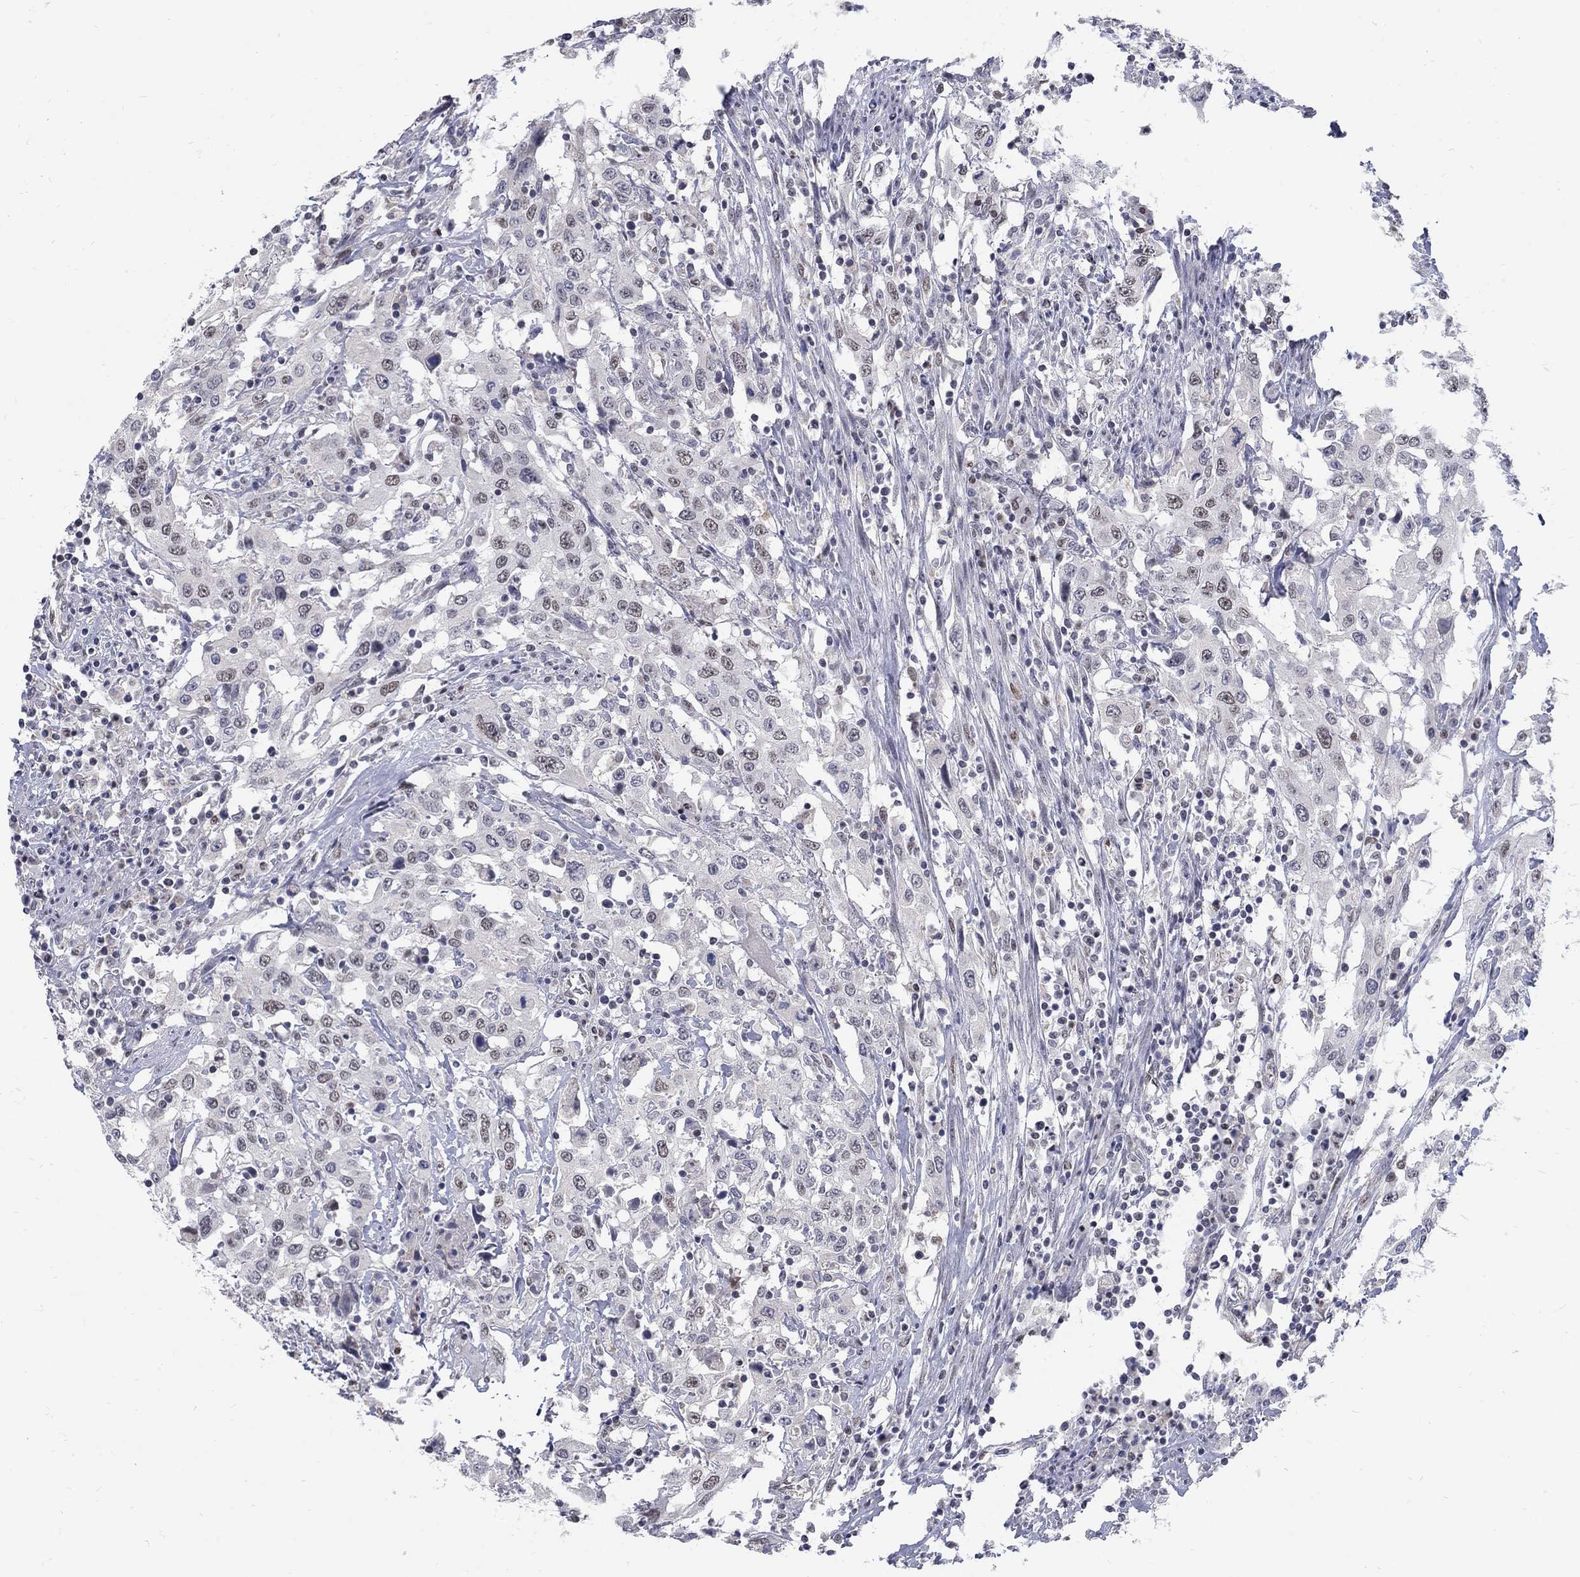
{"staining": {"intensity": "negative", "quantity": "none", "location": "none"}, "tissue": "urothelial cancer", "cell_type": "Tumor cells", "image_type": "cancer", "snomed": [{"axis": "morphology", "description": "Urothelial carcinoma, High grade"}, {"axis": "topography", "description": "Urinary bladder"}], "caption": "IHC micrograph of urothelial cancer stained for a protein (brown), which reveals no positivity in tumor cells. The staining is performed using DAB brown chromogen with nuclei counter-stained in using hematoxylin.", "gene": "GCFC2", "patient": {"sex": "male", "age": 61}}